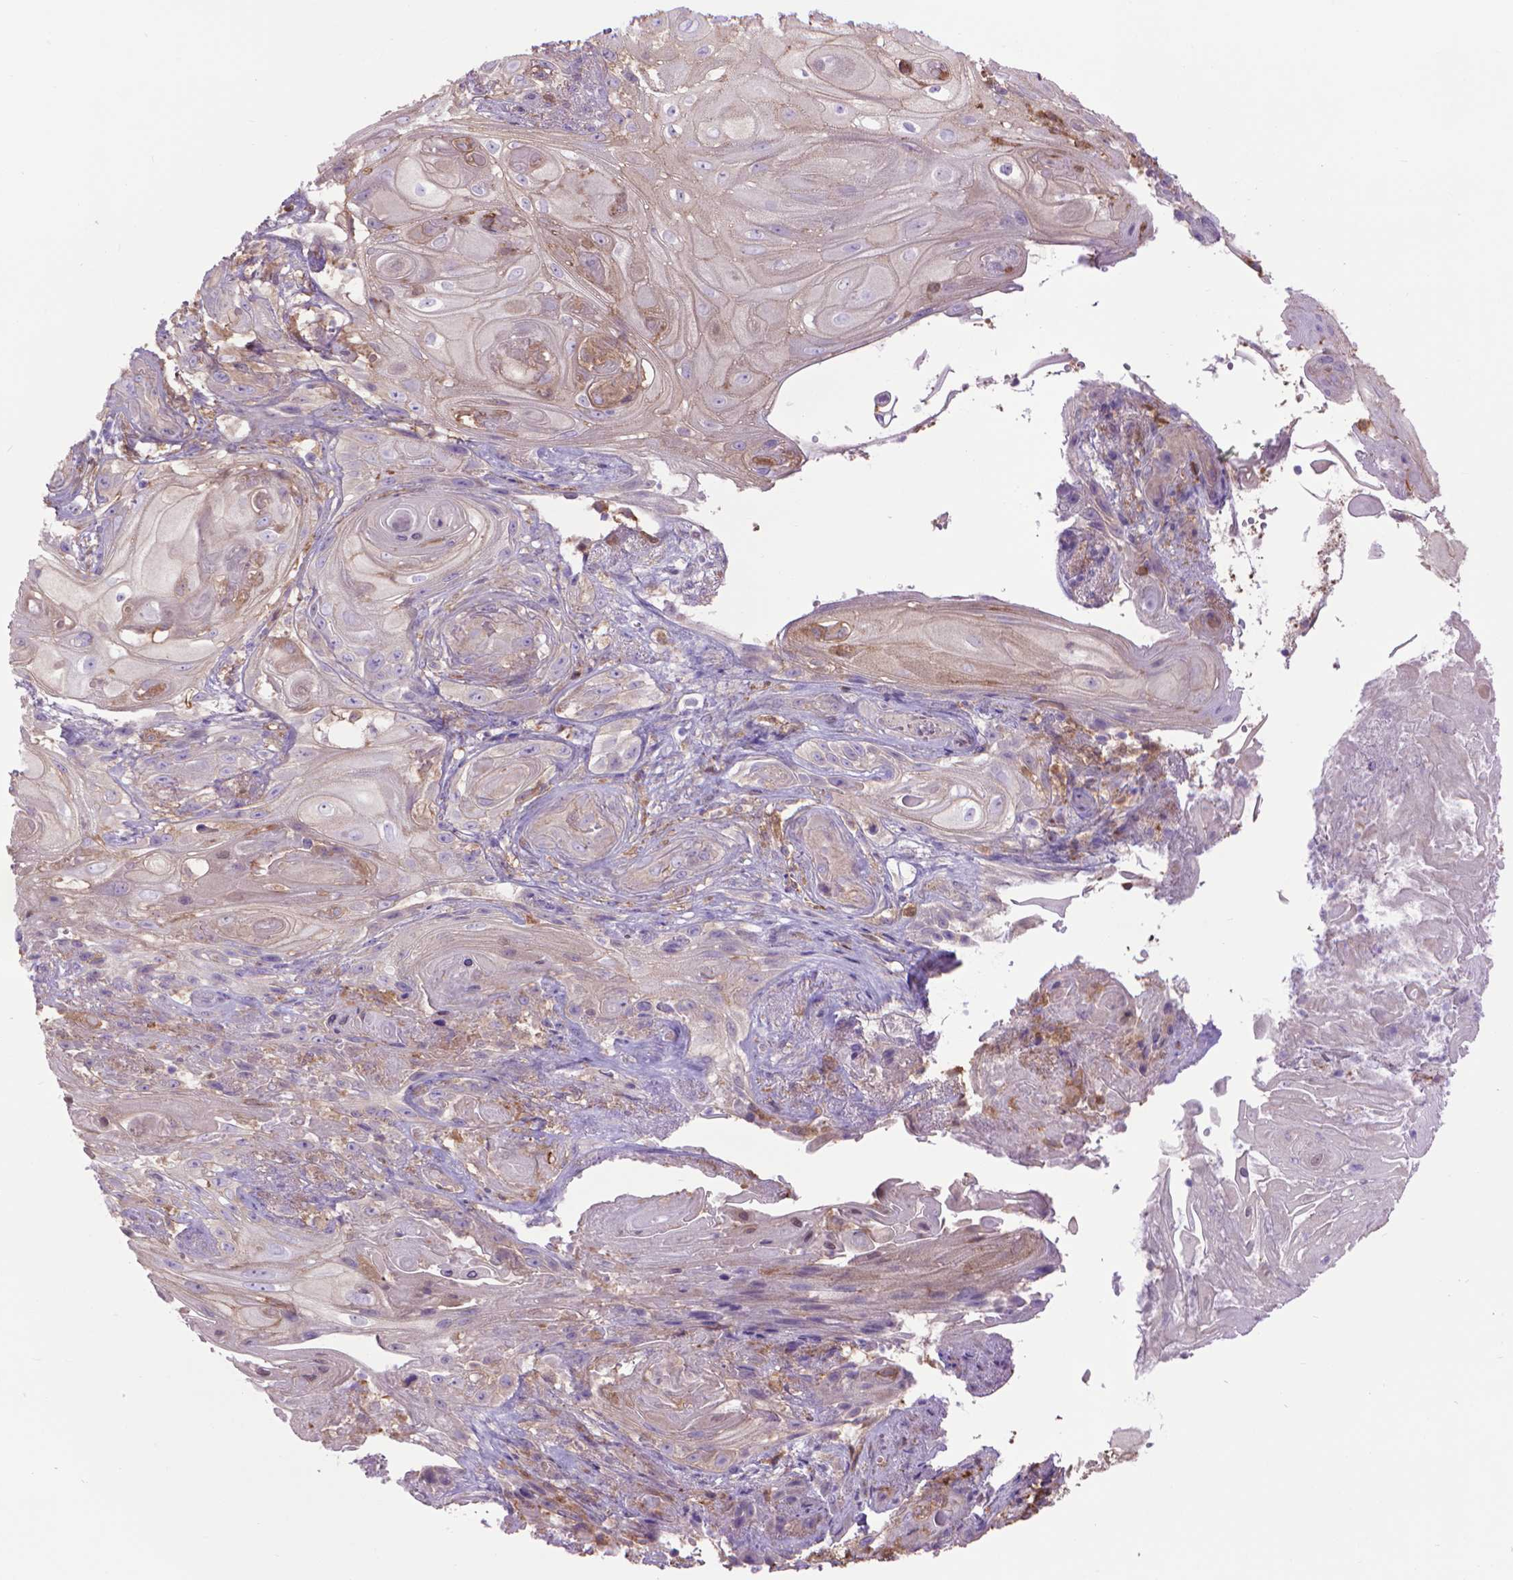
{"staining": {"intensity": "negative", "quantity": "none", "location": "none"}, "tissue": "skin cancer", "cell_type": "Tumor cells", "image_type": "cancer", "snomed": [{"axis": "morphology", "description": "Squamous cell carcinoma, NOS"}, {"axis": "topography", "description": "Skin"}], "caption": "Skin cancer (squamous cell carcinoma) stained for a protein using immunohistochemistry (IHC) shows no staining tumor cells.", "gene": "CORO1B", "patient": {"sex": "male", "age": 62}}